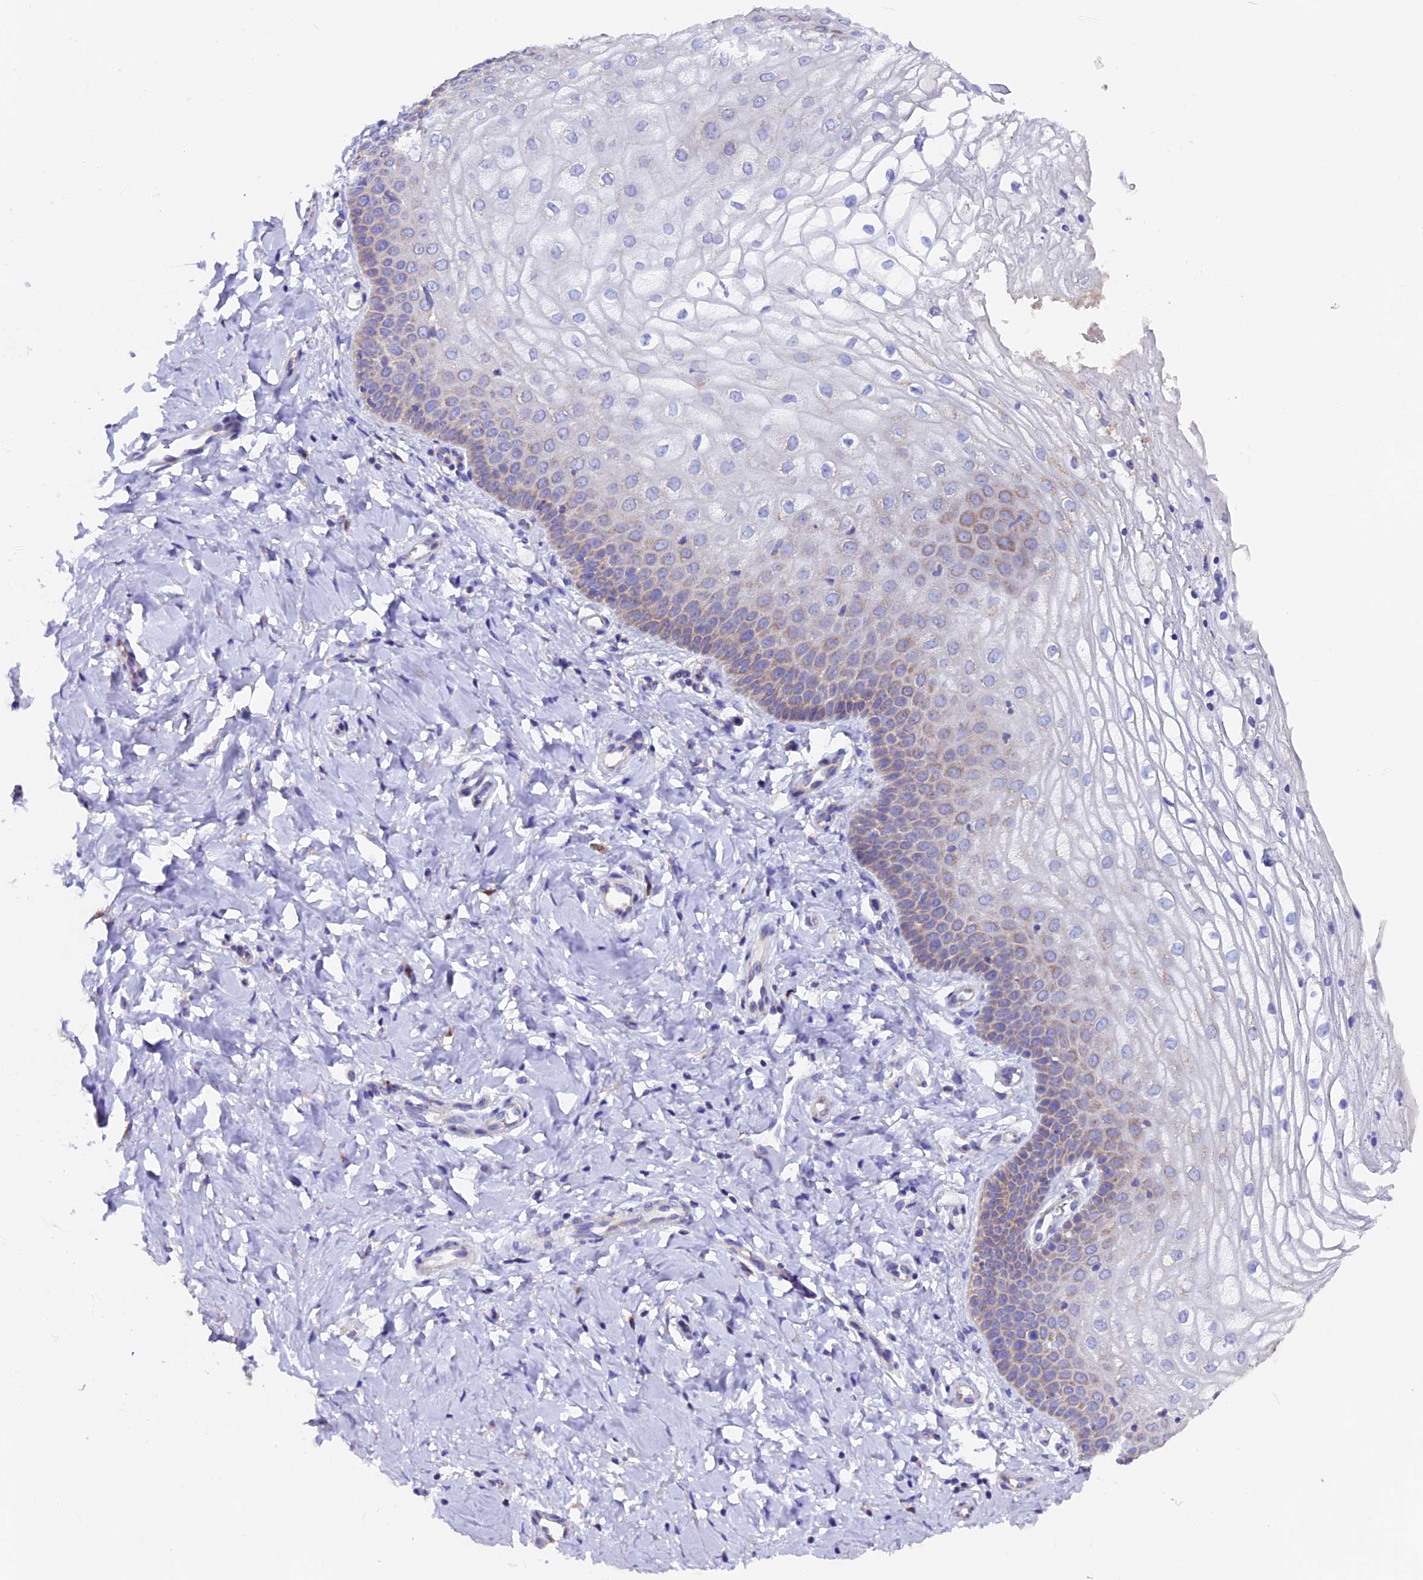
{"staining": {"intensity": "weak", "quantity": "25%-75%", "location": "cytoplasmic/membranous"}, "tissue": "vagina", "cell_type": "Squamous epithelial cells", "image_type": "normal", "snomed": [{"axis": "morphology", "description": "Normal tissue, NOS"}, {"axis": "topography", "description": "Vagina"}], "caption": "Immunohistochemistry image of benign vagina stained for a protein (brown), which demonstrates low levels of weak cytoplasmic/membranous positivity in about 25%-75% of squamous epithelial cells.", "gene": "COMTD1", "patient": {"sex": "female", "age": 68}}